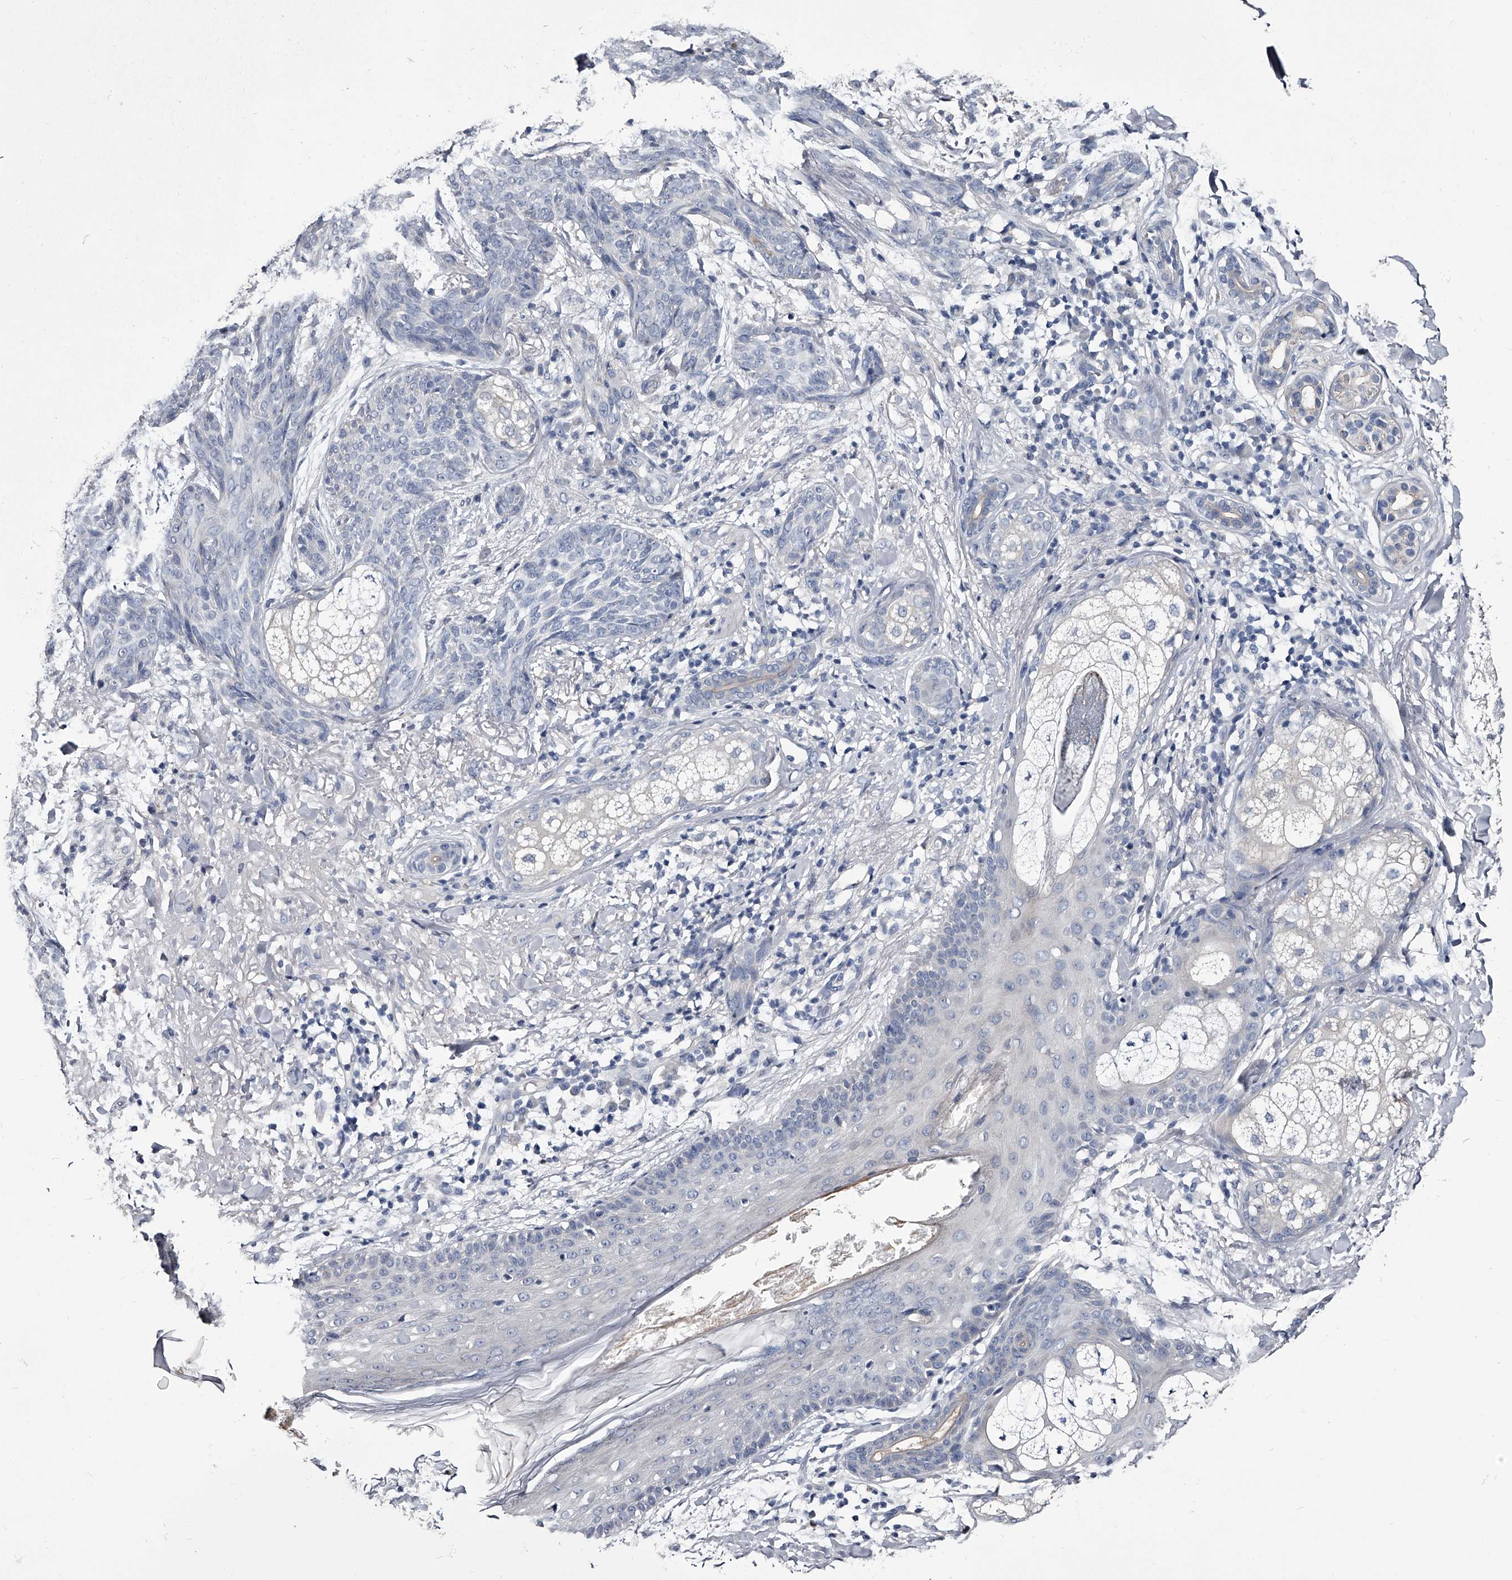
{"staining": {"intensity": "negative", "quantity": "none", "location": "none"}, "tissue": "skin cancer", "cell_type": "Tumor cells", "image_type": "cancer", "snomed": [{"axis": "morphology", "description": "Basal cell carcinoma"}, {"axis": "topography", "description": "Skin"}], "caption": "Skin cancer stained for a protein using immunohistochemistry displays no positivity tumor cells.", "gene": "GAPVD1", "patient": {"sex": "male", "age": 85}}